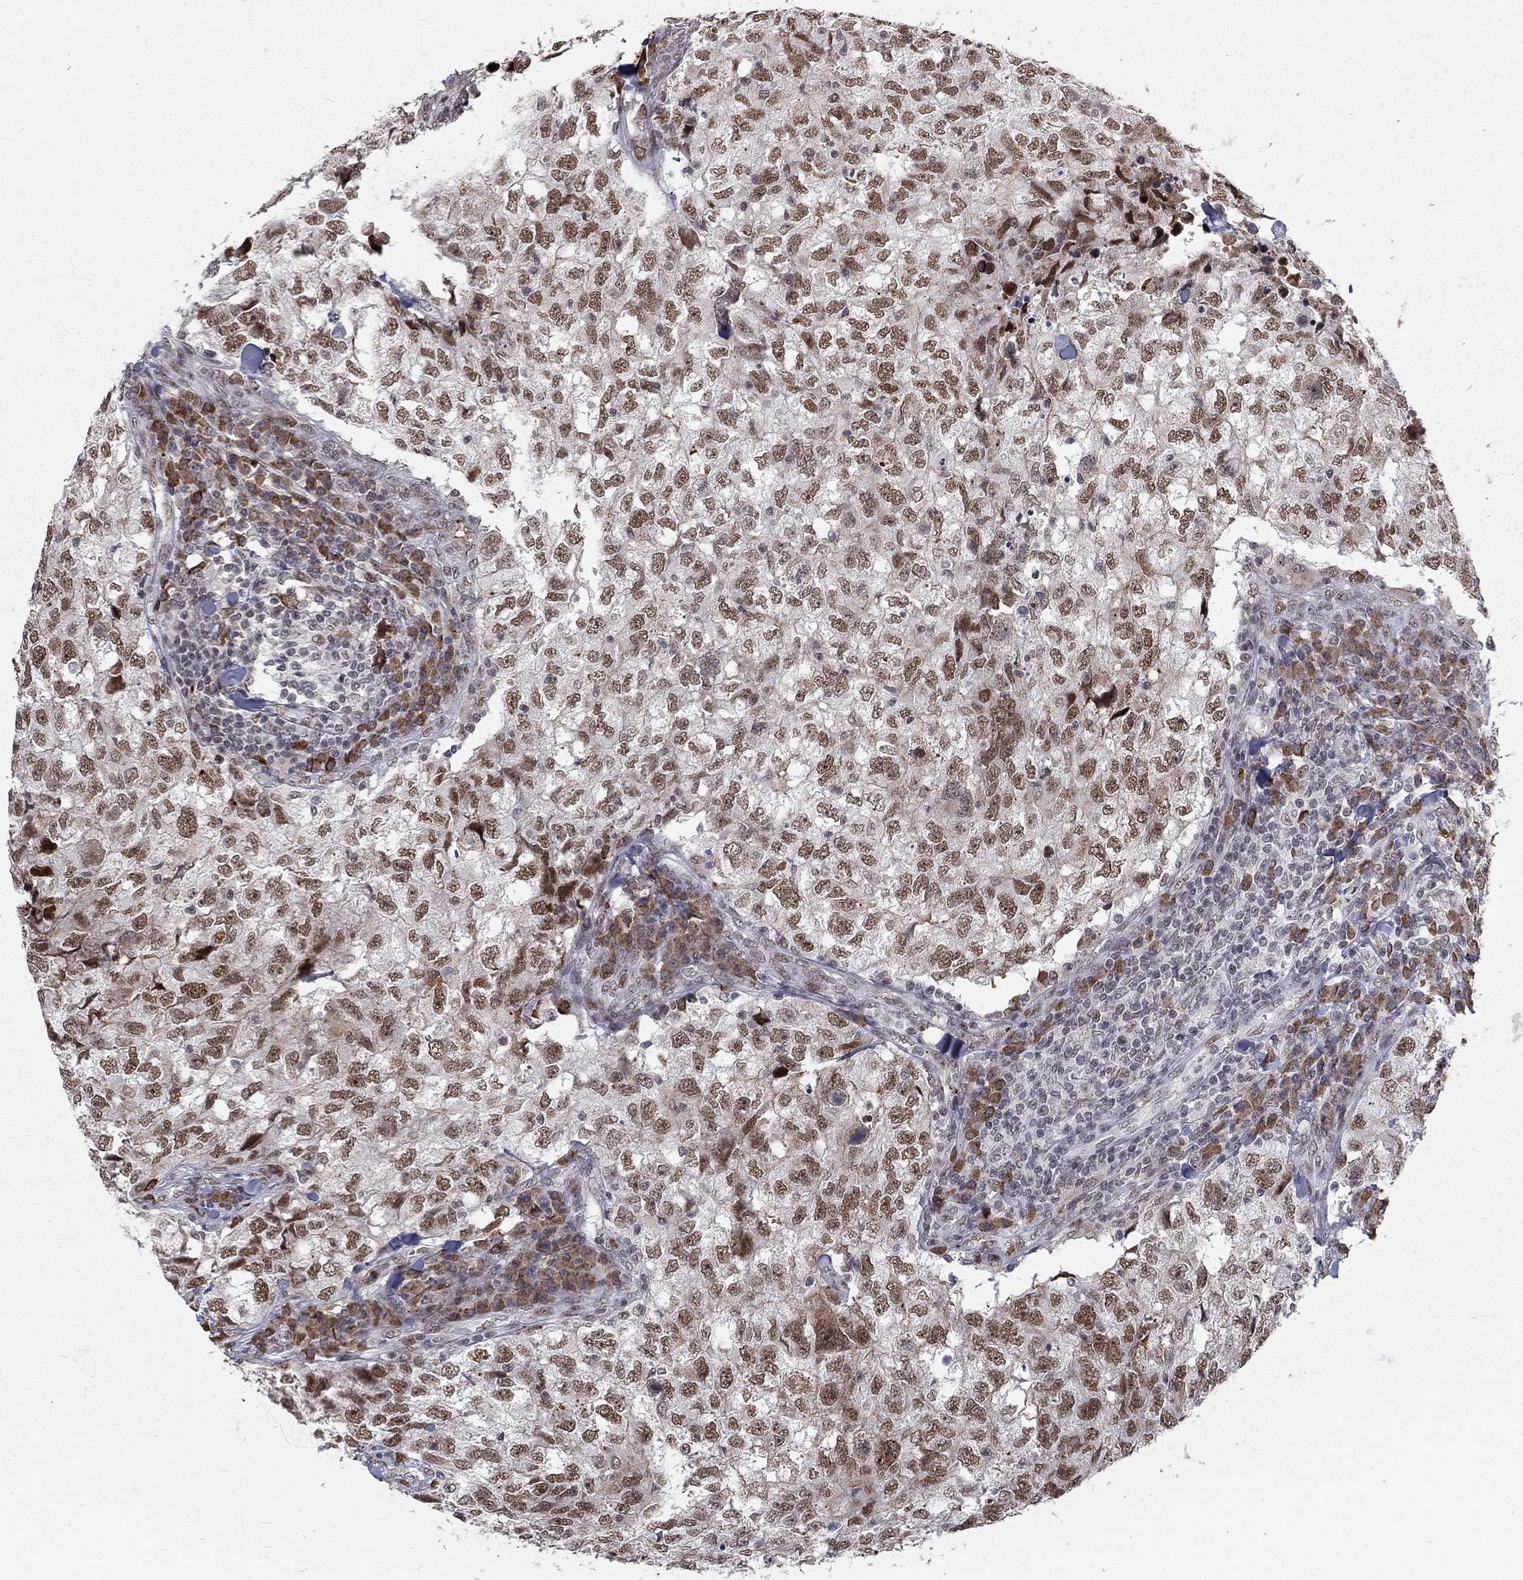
{"staining": {"intensity": "strong", "quantity": "25%-75%", "location": "nuclear"}, "tissue": "breast cancer", "cell_type": "Tumor cells", "image_type": "cancer", "snomed": [{"axis": "morphology", "description": "Duct carcinoma"}, {"axis": "topography", "description": "Breast"}], "caption": "Immunohistochemistry photomicrograph of neoplastic tissue: human infiltrating ductal carcinoma (breast) stained using immunohistochemistry shows high levels of strong protein expression localized specifically in the nuclear of tumor cells, appearing as a nuclear brown color.", "gene": "TCEAL1", "patient": {"sex": "female", "age": 30}}